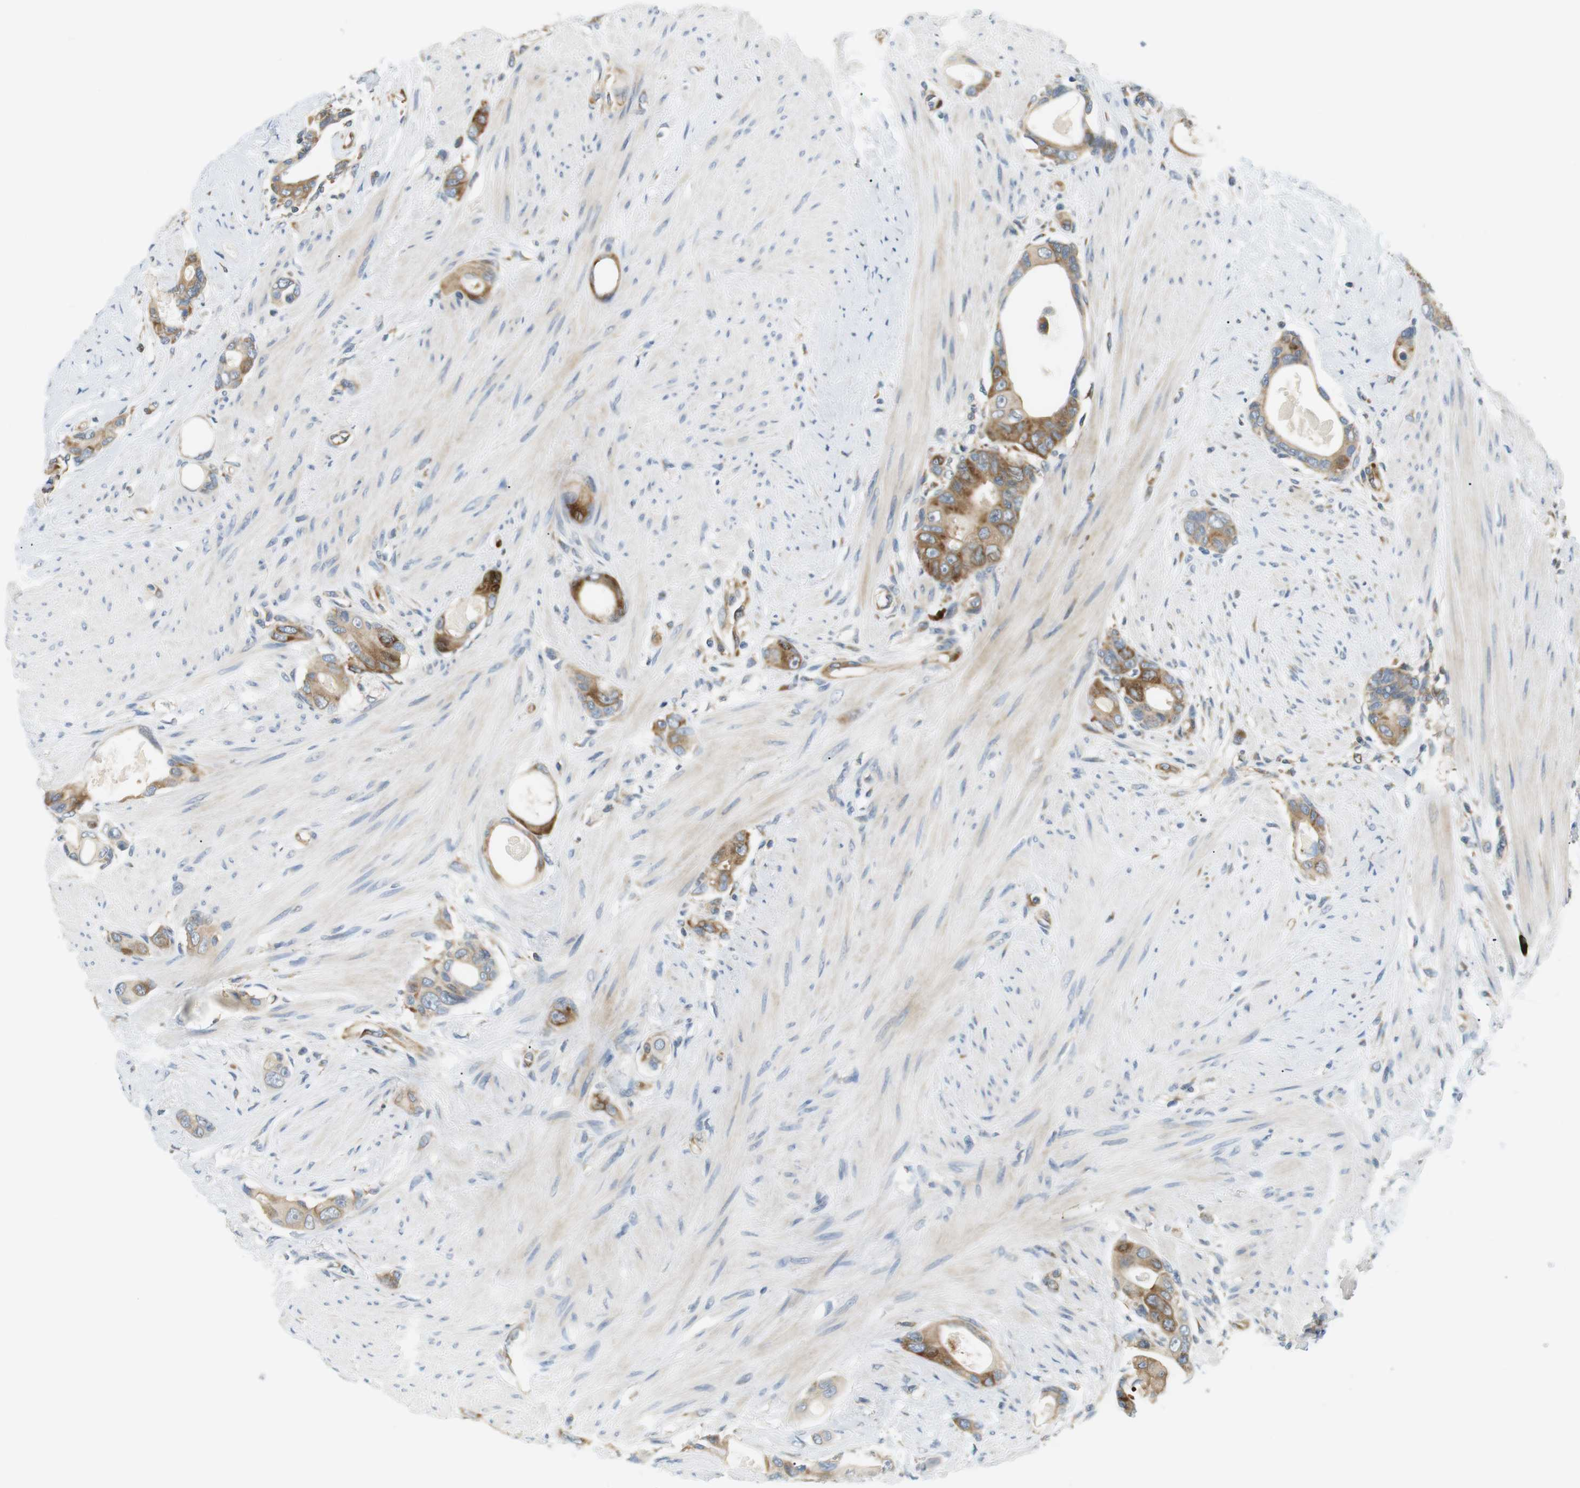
{"staining": {"intensity": "moderate", "quantity": ">75%", "location": "cytoplasmic/membranous"}, "tissue": "colorectal cancer", "cell_type": "Tumor cells", "image_type": "cancer", "snomed": [{"axis": "morphology", "description": "Adenocarcinoma, NOS"}, {"axis": "topography", "description": "Rectum"}], "caption": "This histopathology image reveals immunohistochemistry staining of human colorectal adenocarcinoma, with medium moderate cytoplasmic/membranous staining in about >75% of tumor cells.", "gene": "TMEM200A", "patient": {"sex": "male", "age": 51}}